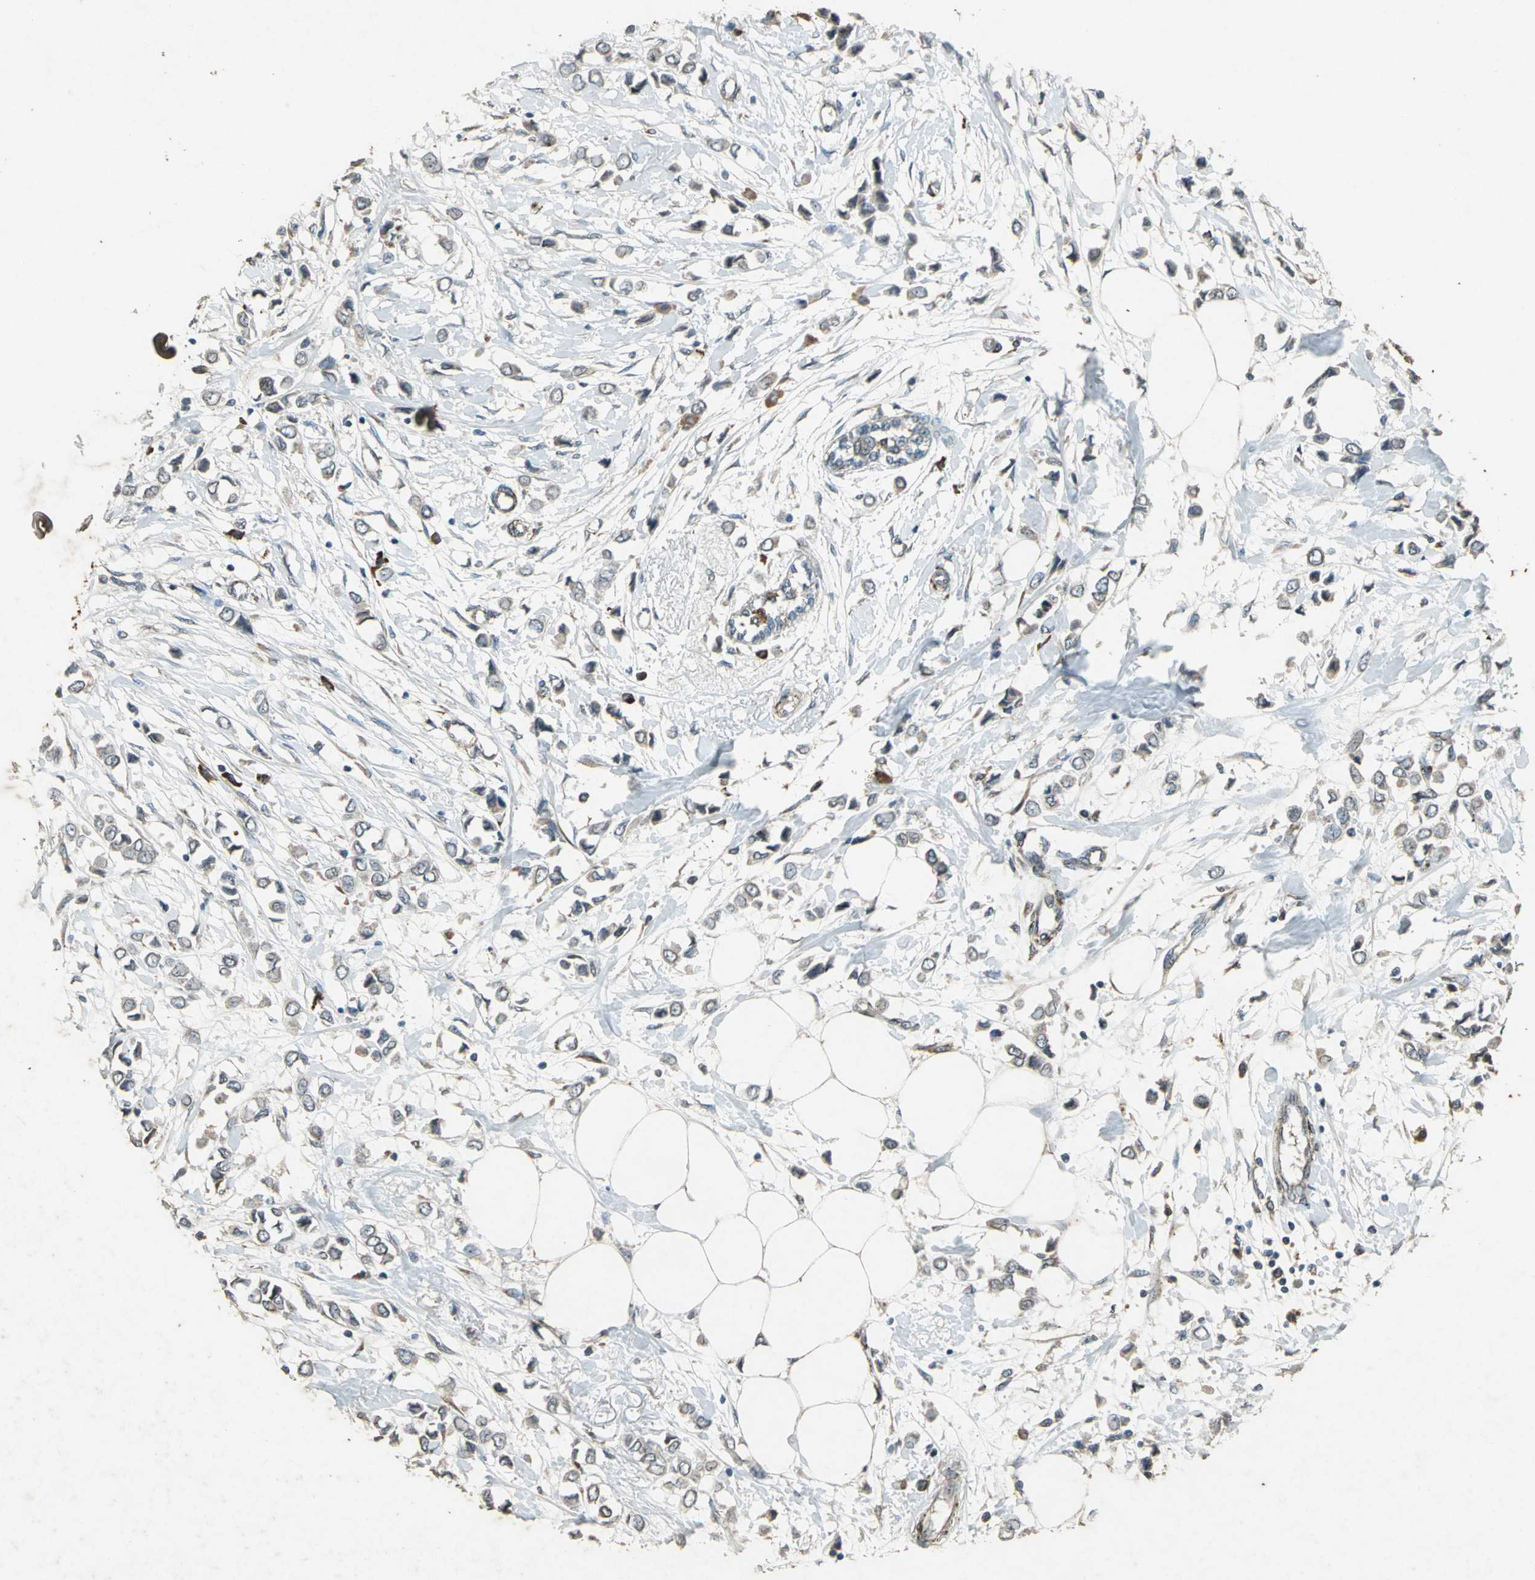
{"staining": {"intensity": "weak", "quantity": ">75%", "location": "cytoplasmic/membranous"}, "tissue": "breast cancer", "cell_type": "Tumor cells", "image_type": "cancer", "snomed": [{"axis": "morphology", "description": "Lobular carcinoma"}, {"axis": "topography", "description": "Breast"}], "caption": "Tumor cells demonstrate low levels of weak cytoplasmic/membranous positivity in approximately >75% of cells in human breast cancer. (DAB (3,3'-diaminobenzidine) IHC, brown staining for protein, blue staining for nuclei).", "gene": "SEPTIN4", "patient": {"sex": "female", "age": 51}}